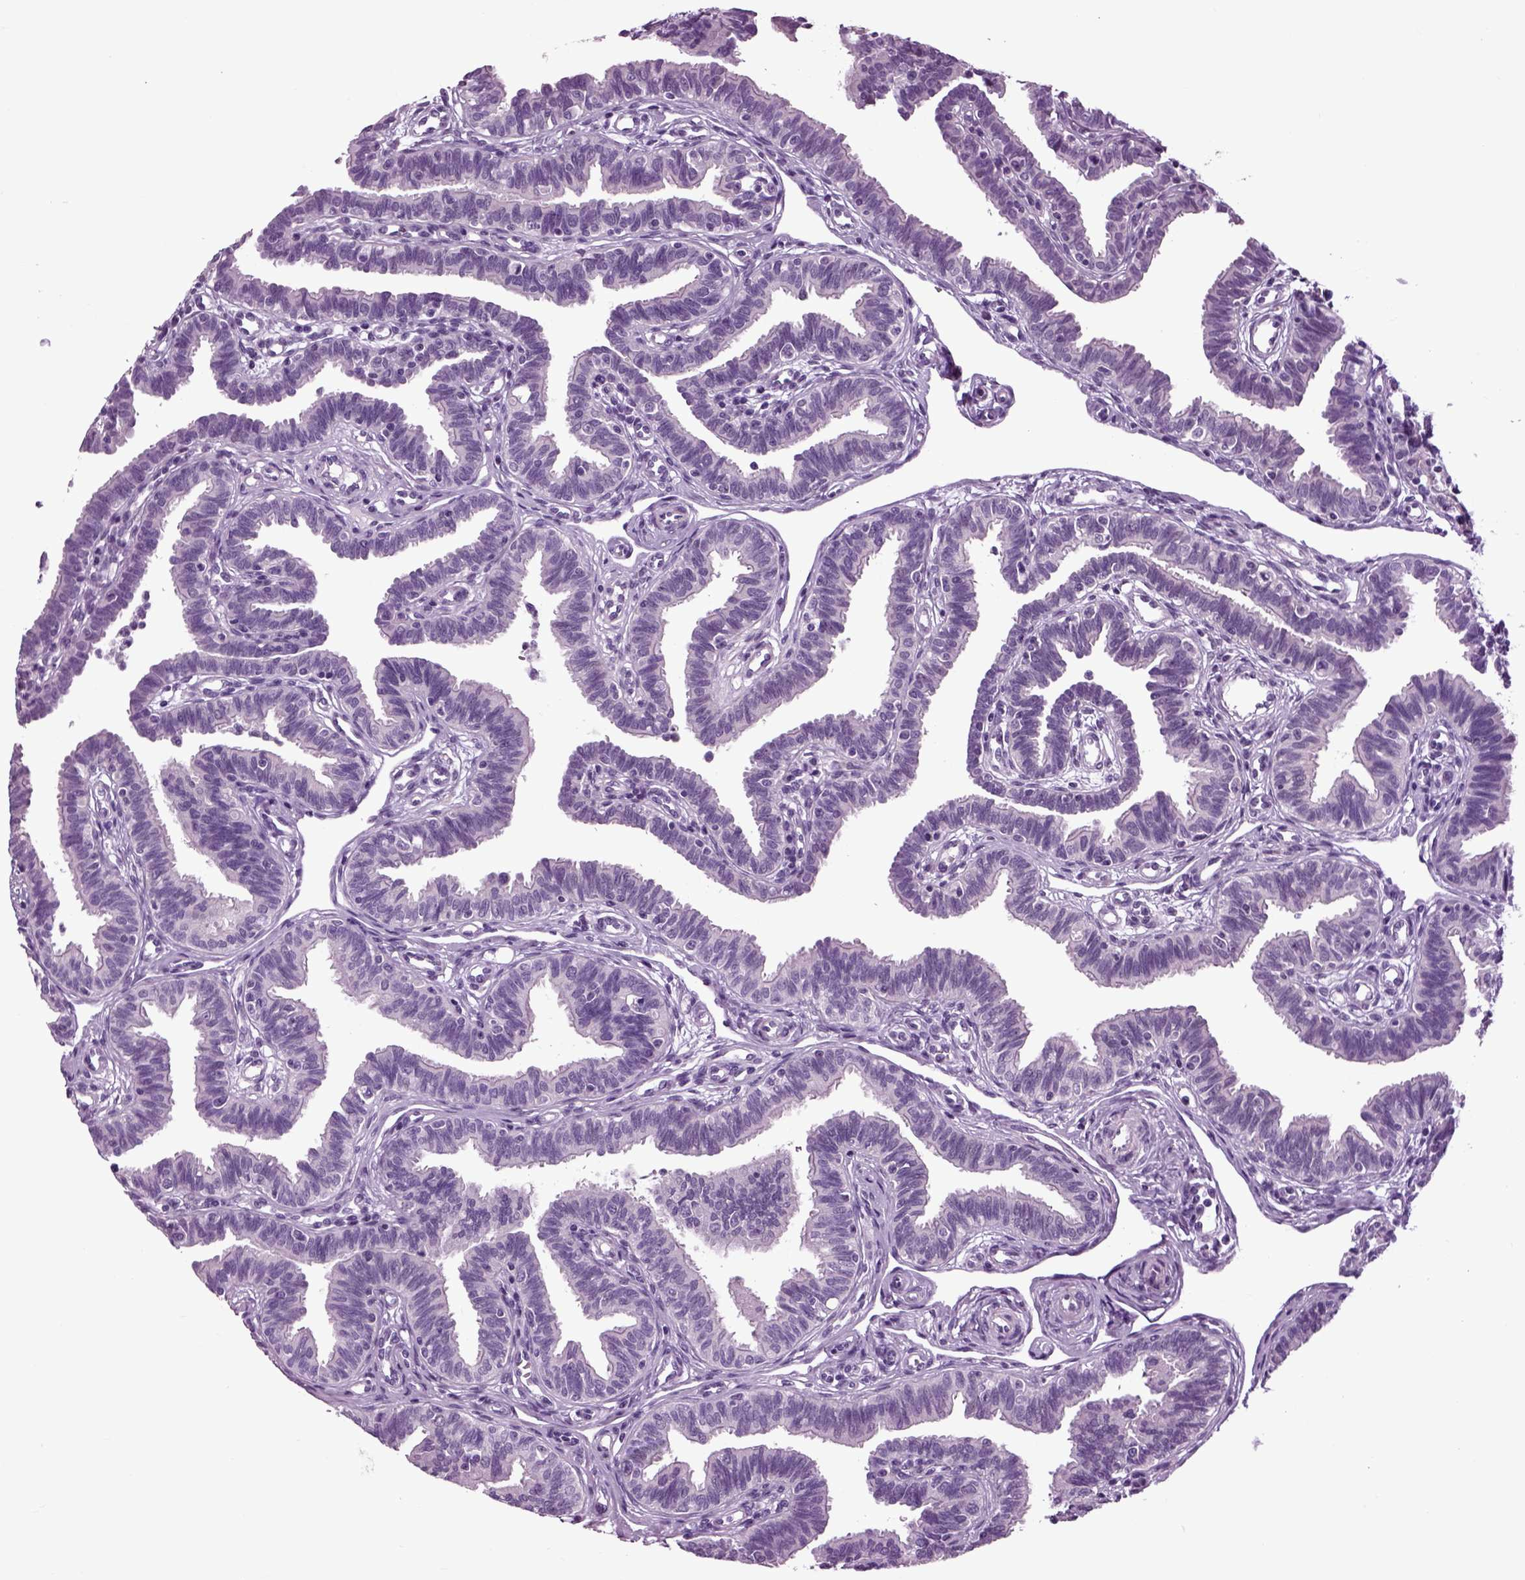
{"staining": {"intensity": "negative", "quantity": "none", "location": "none"}, "tissue": "fallopian tube", "cell_type": "Glandular cells", "image_type": "normal", "snomed": [{"axis": "morphology", "description": "Normal tissue, NOS"}, {"axis": "topography", "description": "Fallopian tube"}], "caption": "IHC photomicrograph of unremarkable fallopian tube stained for a protein (brown), which reveals no expression in glandular cells.", "gene": "ARHGAP11A", "patient": {"sex": "female", "age": 36}}